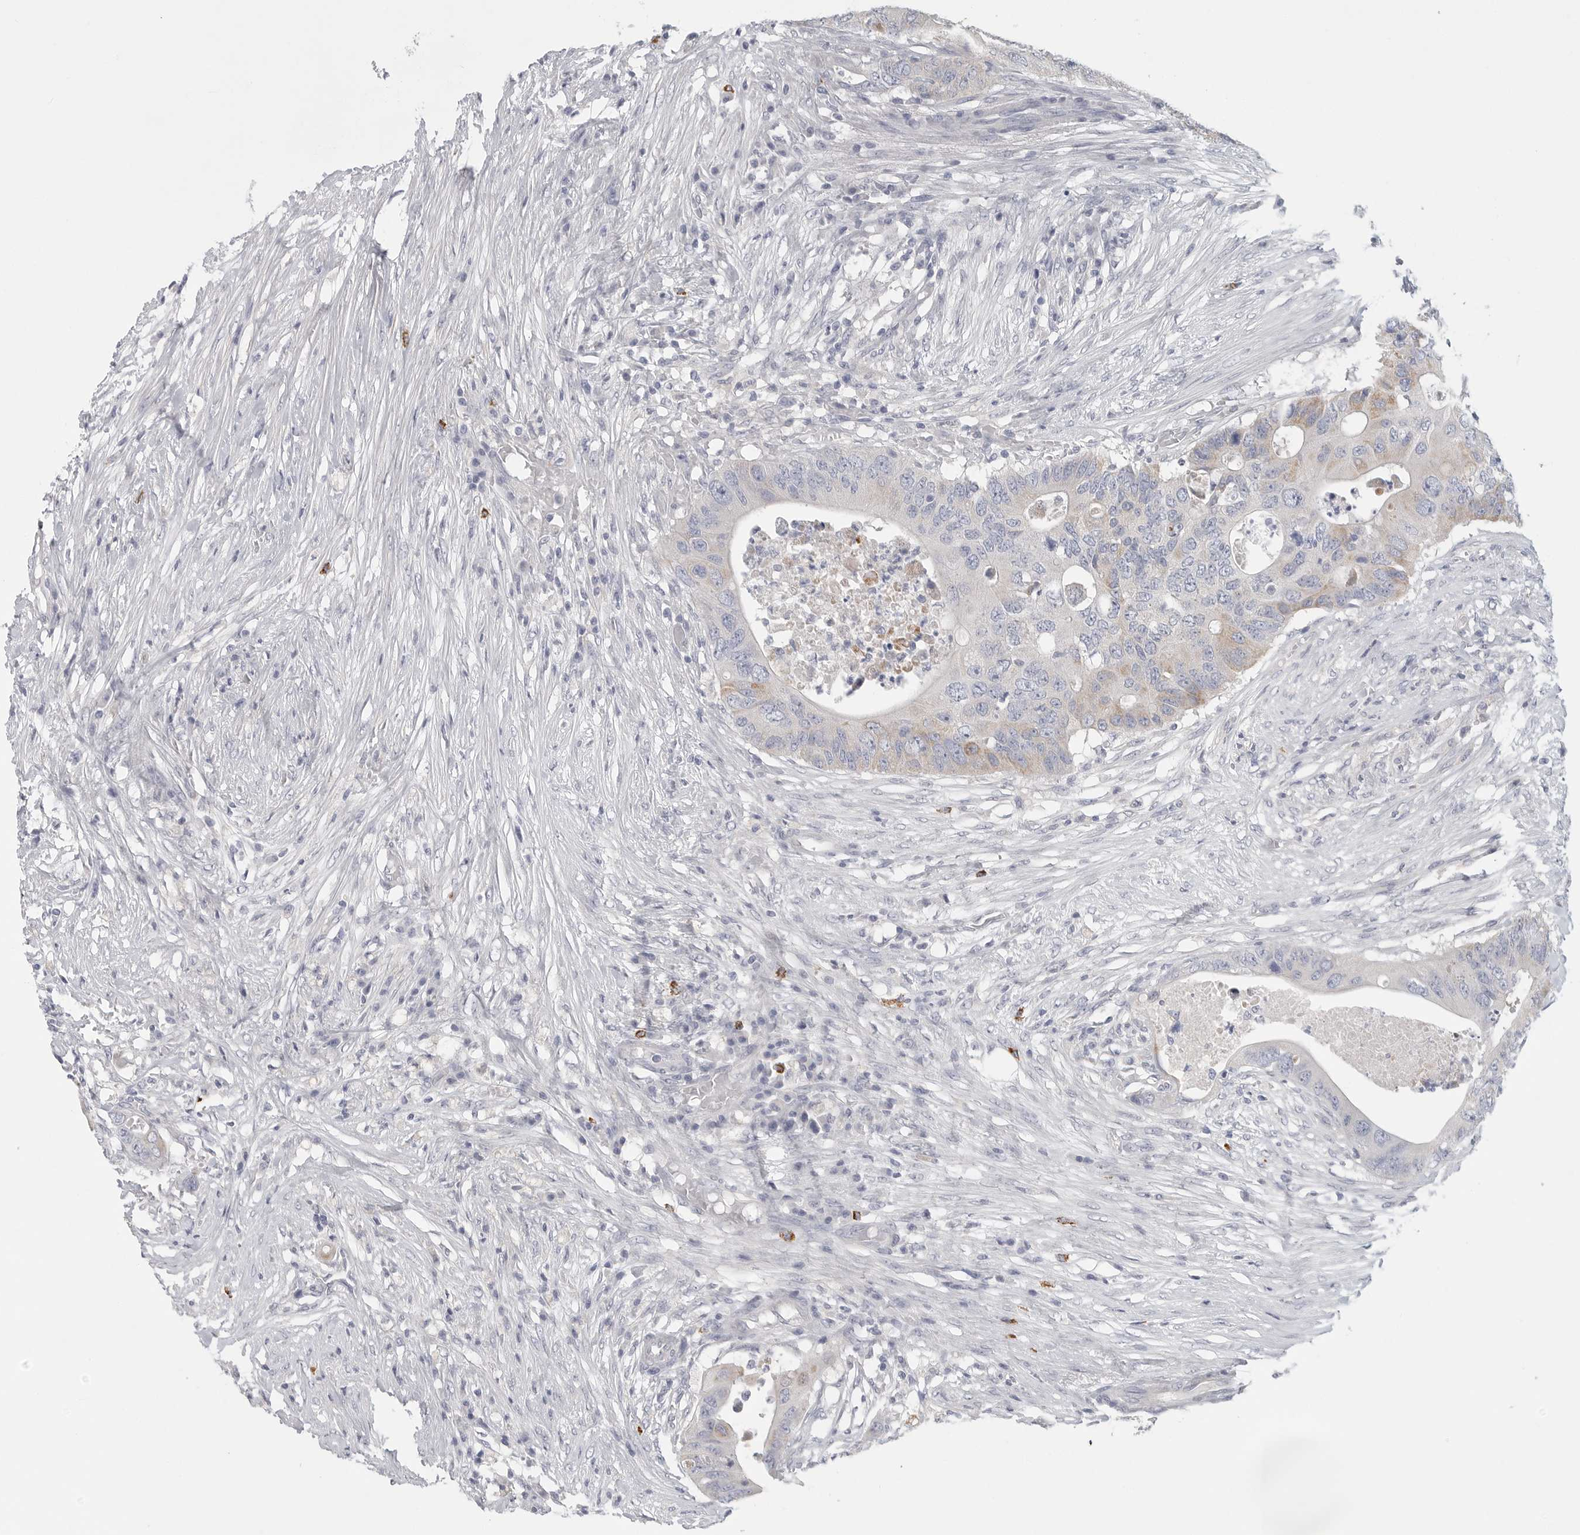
{"staining": {"intensity": "negative", "quantity": "none", "location": "none"}, "tissue": "colorectal cancer", "cell_type": "Tumor cells", "image_type": "cancer", "snomed": [{"axis": "morphology", "description": "Adenocarcinoma, NOS"}, {"axis": "topography", "description": "Colon"}], "caption": "DAB immunohistochemical staining of colorectal cancer (adenocarcinoma) demonstrates no significant expression in tumor cells.", "gene": "ELP3", "patient": {"sex": "male", "age": 71}}